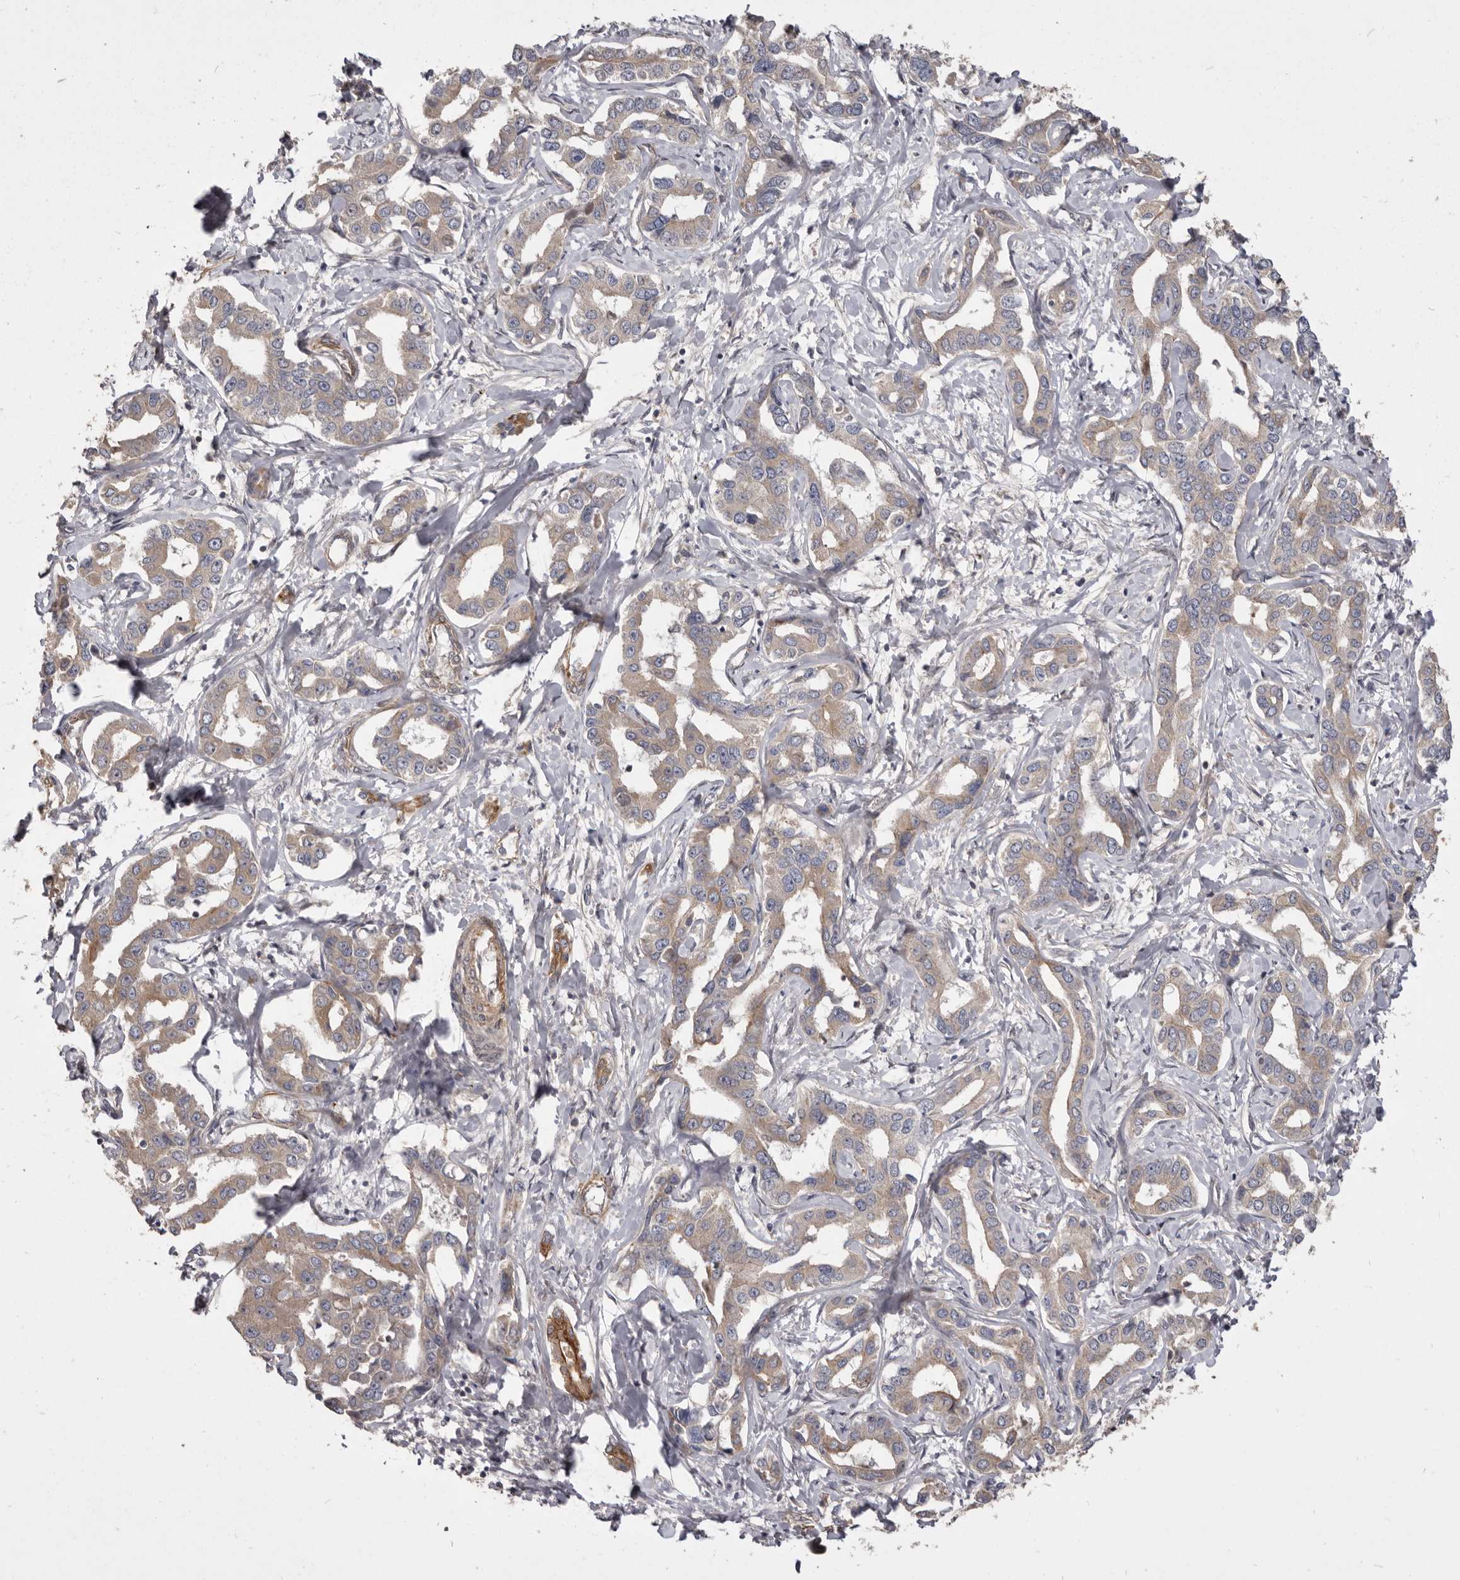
{"staining": {"intensity": "weak", "quantity": ">75%", "location": "cytoplasmic/membranous"}, "tissue": "liver cancer", "cell_type": "Tumor cells", "image_type": "cancer", "snomed": [{"axis": "morphology", "description": "Cholangiocarcinoma"}, {"axis": "topography", "description": "Liver"}], "caption": "Liver cancer (cholangiocarcinoma) stained for a protein (brown) reveals weak cytoplasmic/membranous positive staining in approximately >75% of tumor cells.", "gene": "VPS45", "patient": {"sex": "male", "age": 59}}